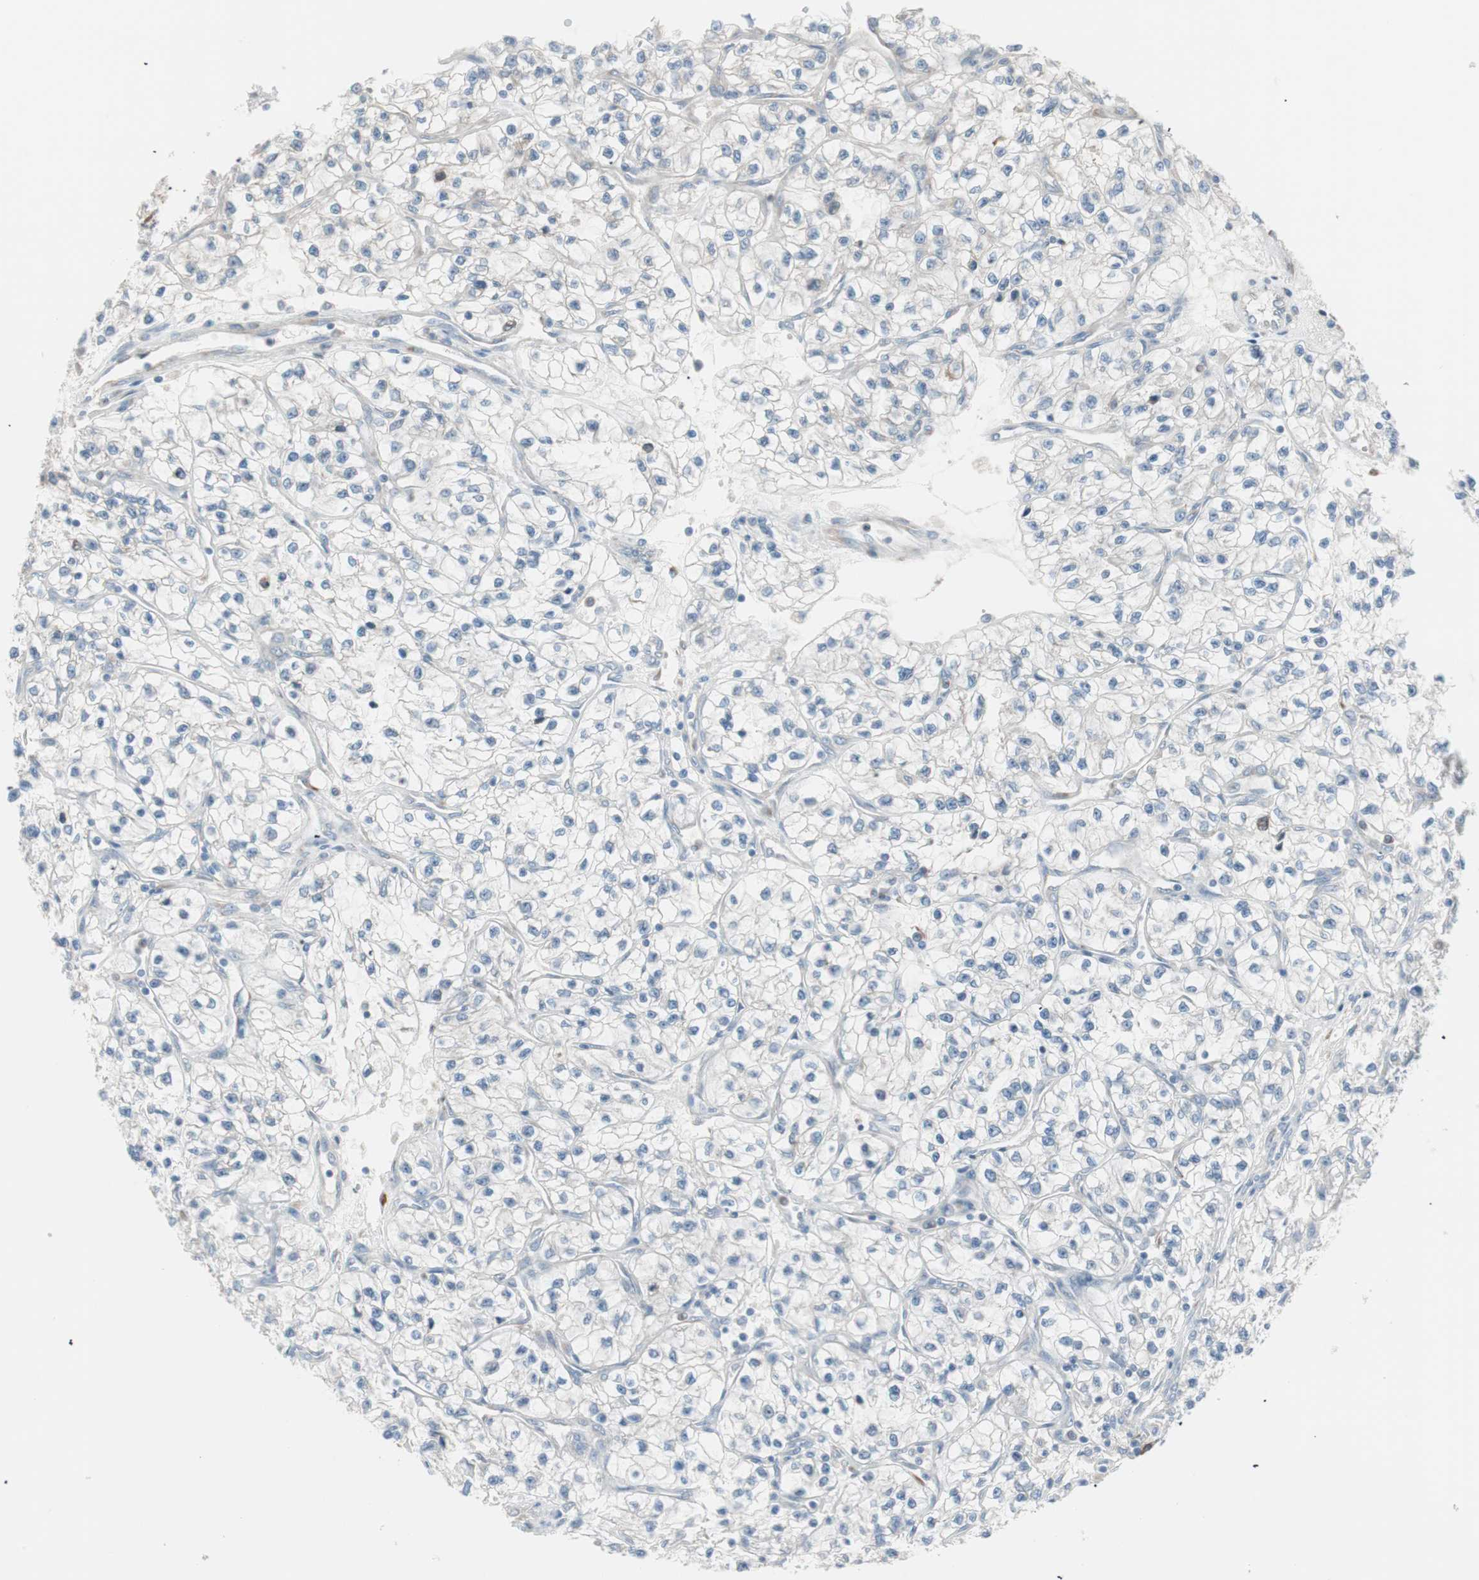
{"staining": {"intensity": "negative", "quantity": "none", "location": "none"}, "tissue": "renal cancer", "cell_type": "Tumor cells", "image_type": "cancer", "snomed": [{"axis": "morphology", "description": "Adenocarcinoma, NOS"}, {"axis": "topography", "description": "Kidney"}], "caption": "Tumor cells are negative for brown protein staining in renal cancer (adenocarcinoma).", "gene": "P4HTM", "patient": {"sex": "female", "age": 57}}